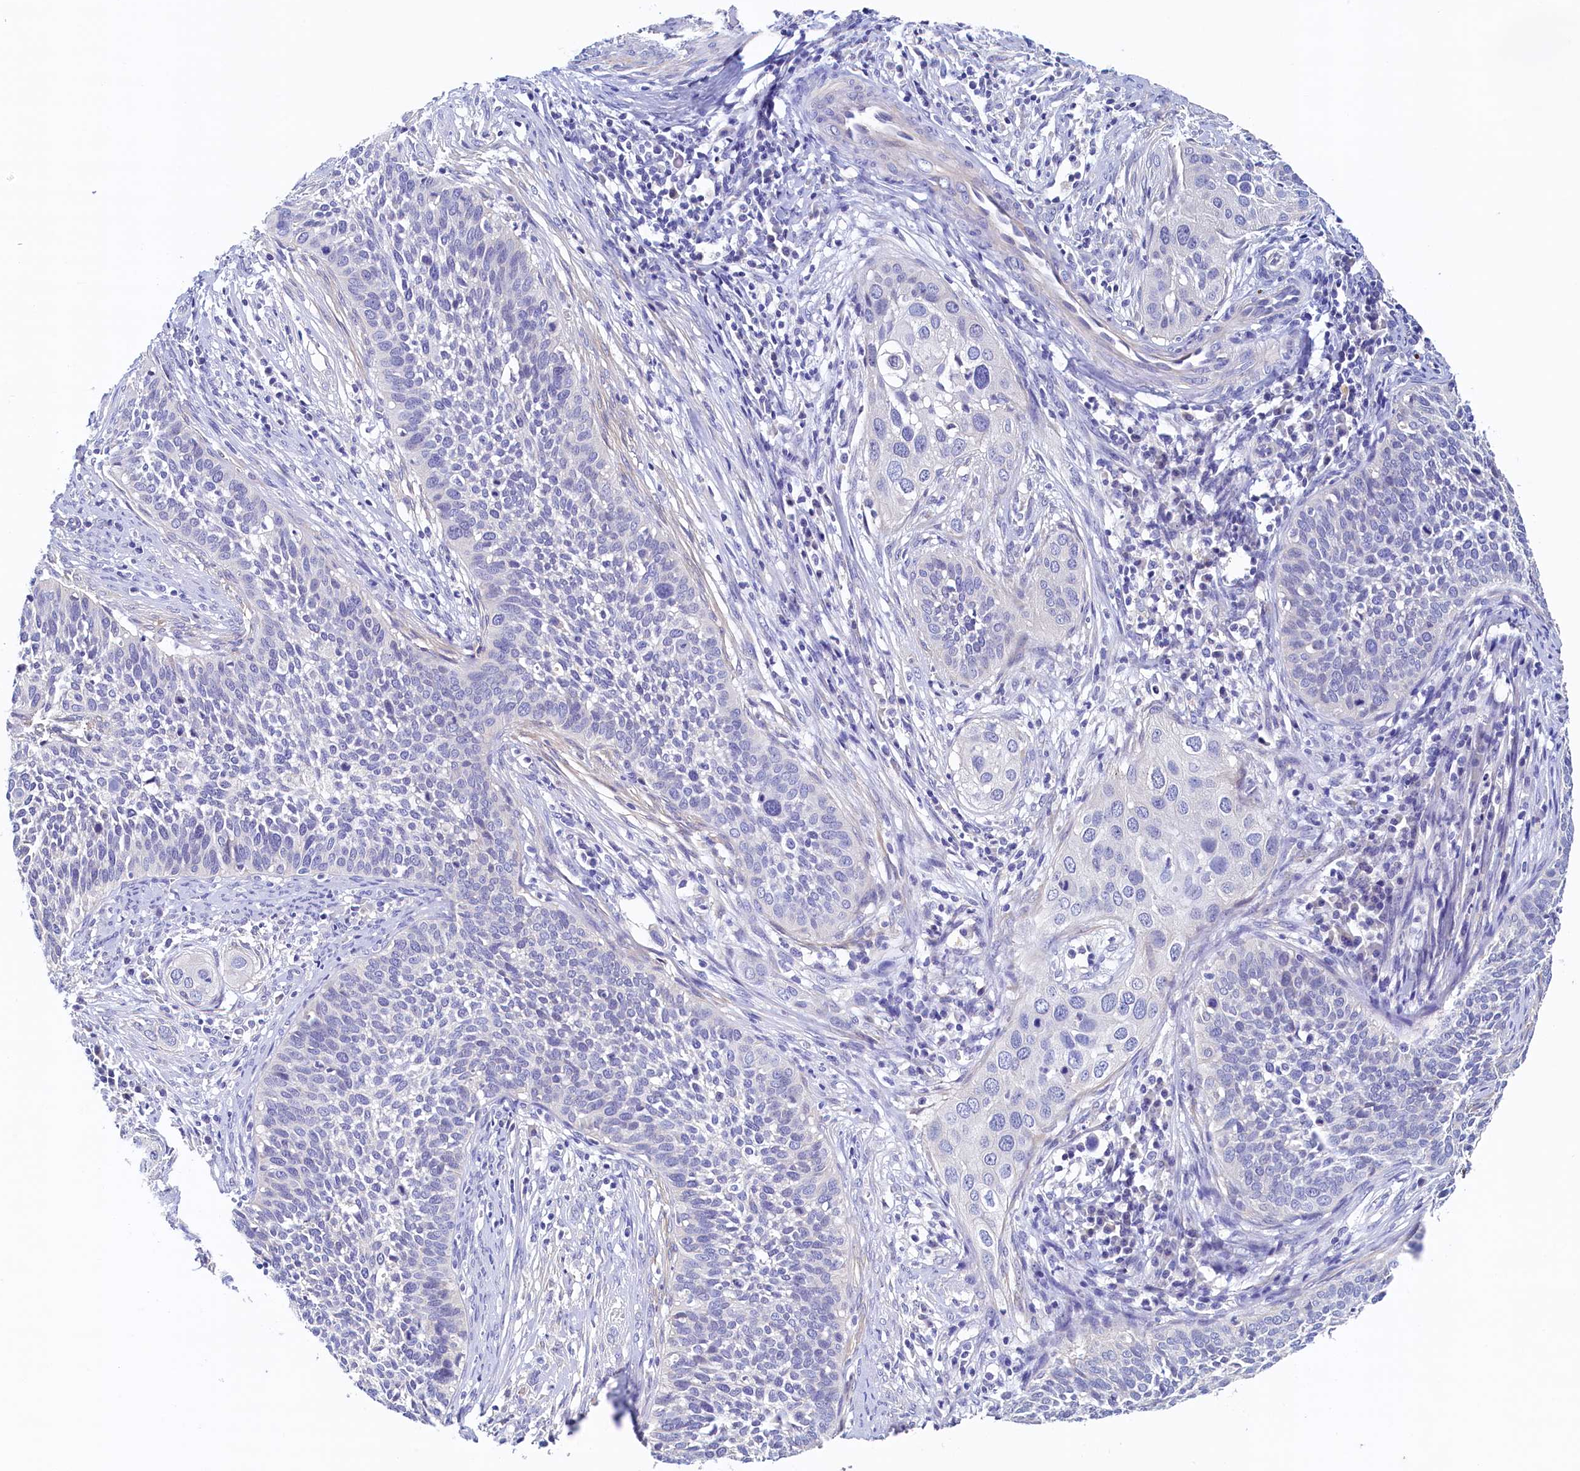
{"staining": {"intensity": "negative", "quantity": "none", "location": "none"}, "tissue": "cervical cancer", "cell_type": "Tumor cells", "image_type": "cancer", "snomed": [{"axis": "morphology", "description": "Squamous cell carcinoma, NOS"}, {"axis": "topography", "description": "Cervix"}], "caption": "Human cervical squamous cell carcinoma stained for a protein using immunohistochemistry (IHC) shows no expression in tumor cells.", "gene": "DTD1", "patient": {"sex": "female", "age": 34}}